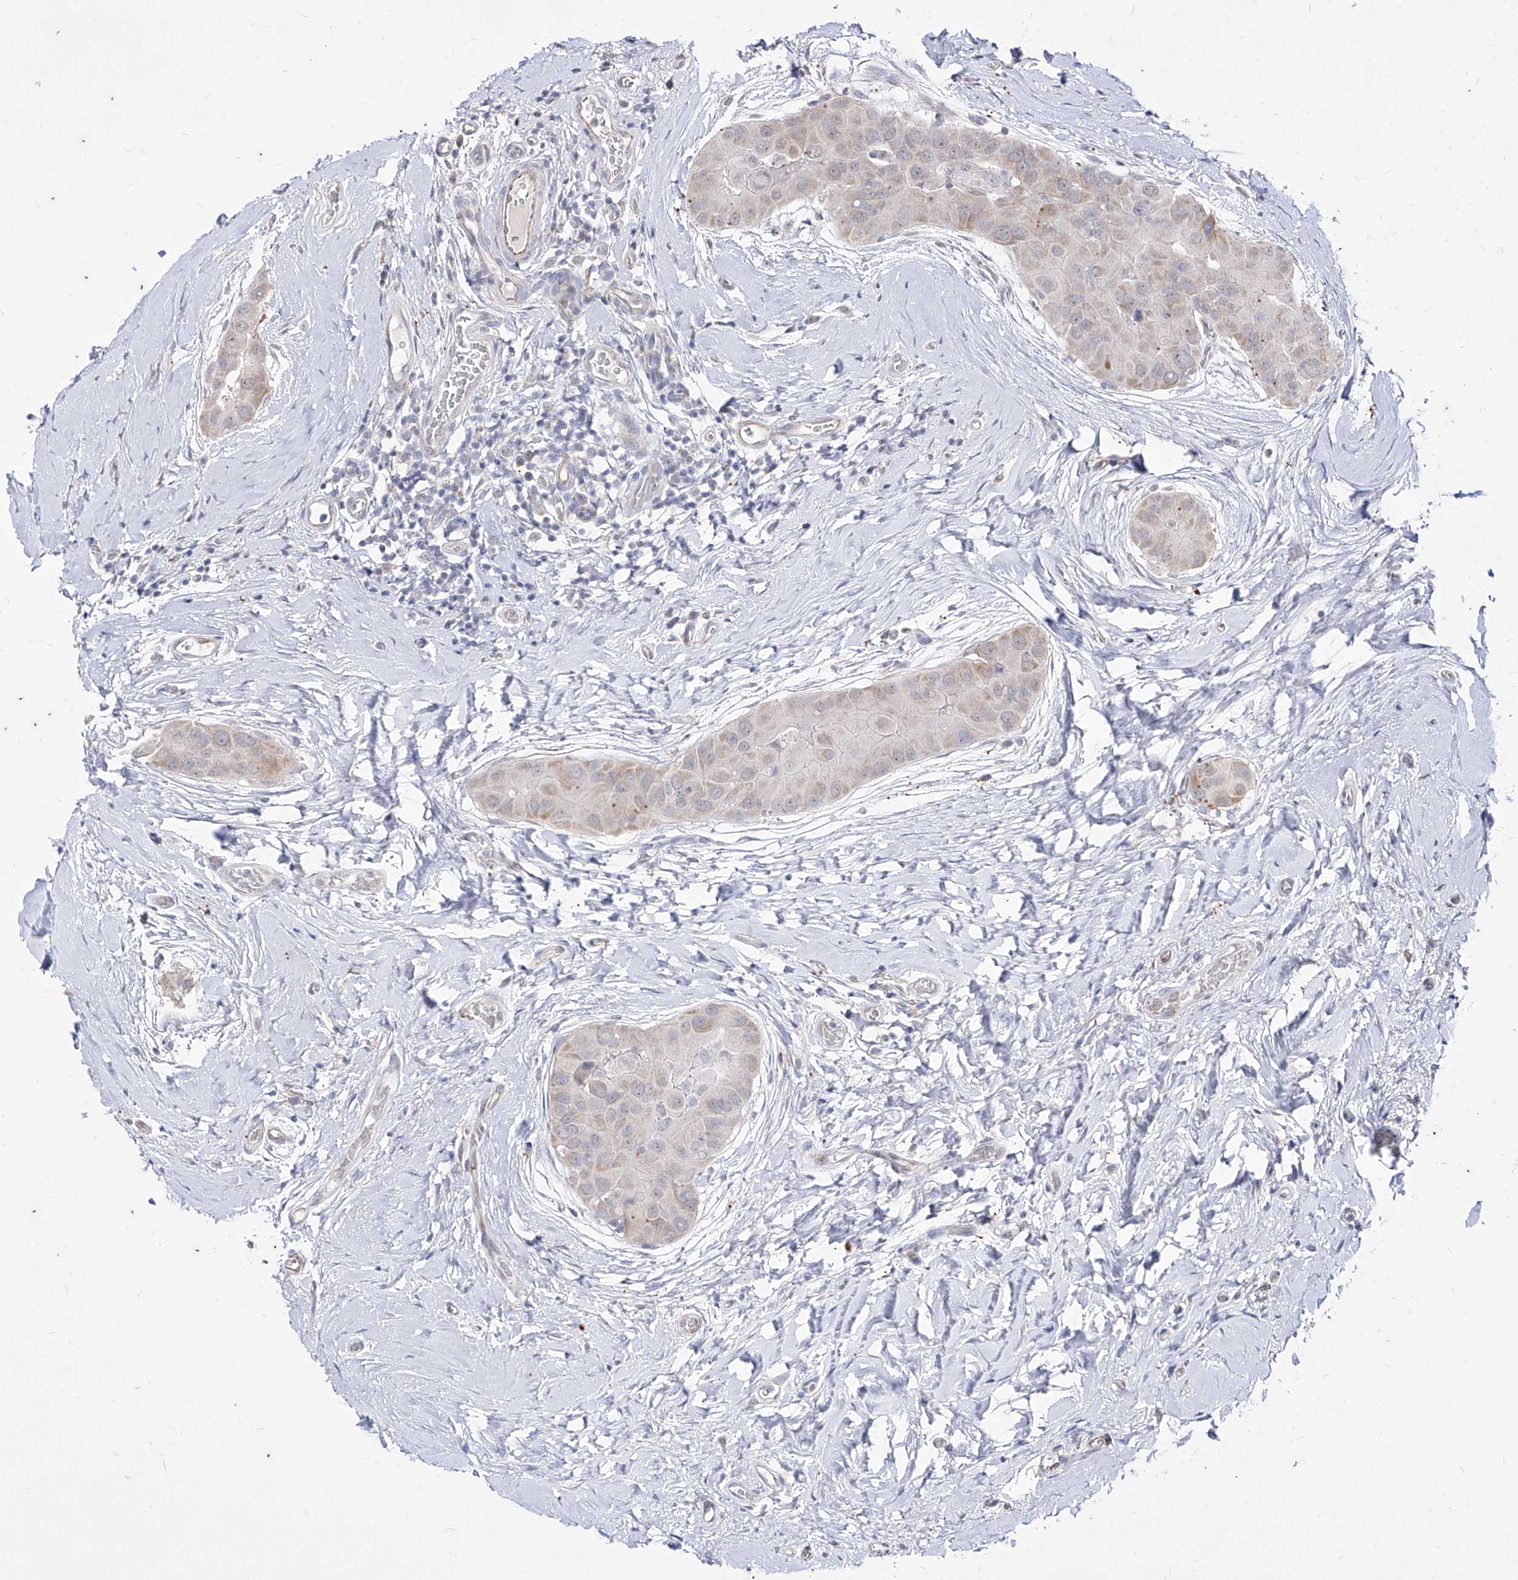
{"staining": {"intensity": "weak", "quantity": "<25%", "location": "cytoplasmic/membranous"}, "tissue": "thyroid cancer", "cell_type": "Tumor cells", "image_type": "cancer", "snomed": [{"axis": "morphology", "description": "Papillary adenocarcinoma, NOS"}, {"axis": "topography", "description": "Thyroid gland"}], "caption": "An immunohistochemistry (IHC) histopathology image of thyroid papillary adenocarcinoma is shown. There is no staining in tumor cells of thyroid papillary adenocarcinoma.", "gene": "PHF20L1", "patient": {"sex": "male", "age": 33}}